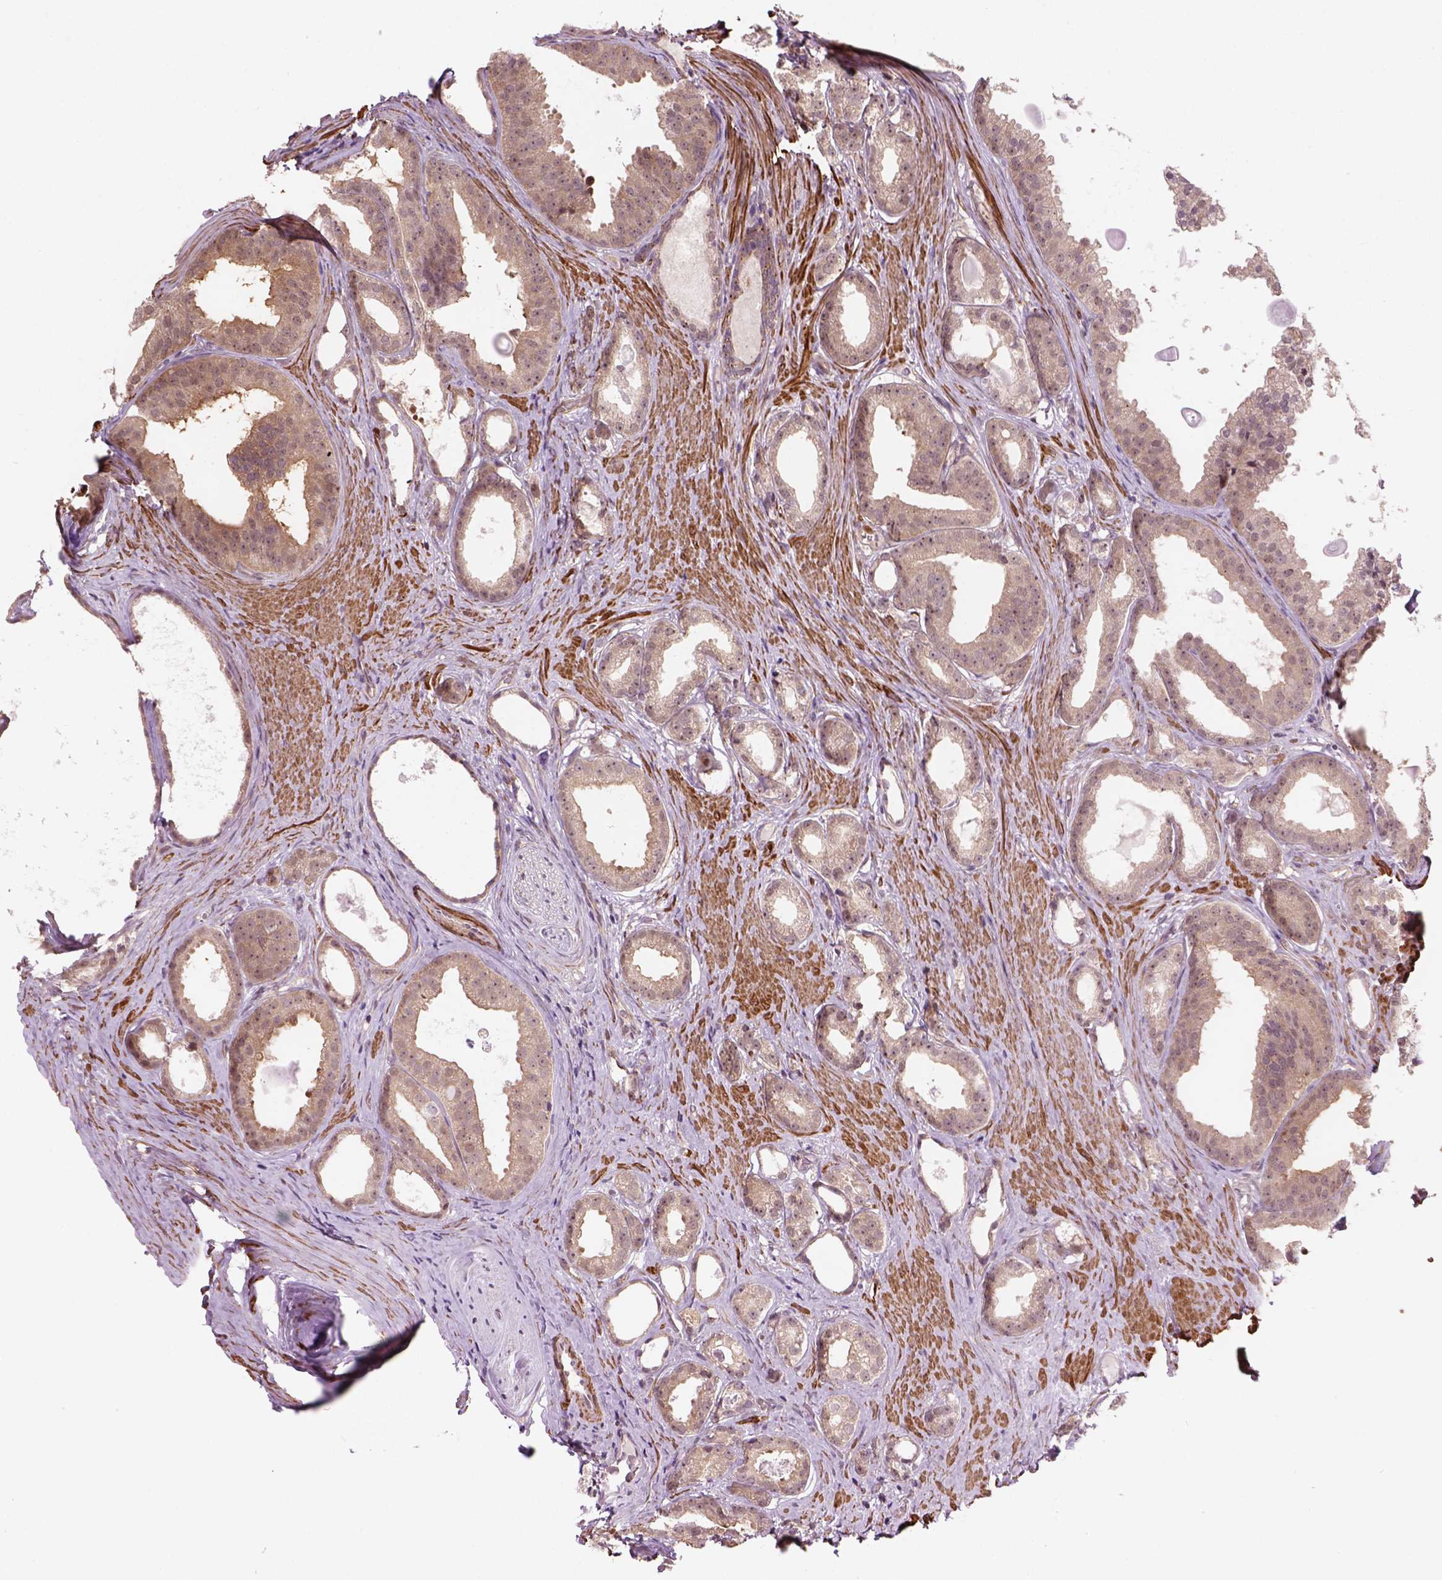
{"staining": {"intensity": "weak", "quantity": ">75%", "location": "cytoplasmic/membranous,nuclear"}, "tissue": "prostate cancer", "cell_type": "Tumor cells", "image_type": "cancer", "snomed": [{"axis": "morphology", "description": "Adenocarcinoma, Low grade"}, {"axis": "topography", "description": "Prostate"}], "caption": "Immunohistochemistry image of neoplastic tissue: human adenocarcinoma (low-grade) (prostate) stained using immunohistochemistry shows low levels of weak protein expression localized specifically in the cytoplasmic/membranous and nuclear of tumor cells, appearing as a cytoplasmic/membranous and nuclear brown color.", "gene": "PSMD11", "patient": {"sex": "male", "age": 65}}